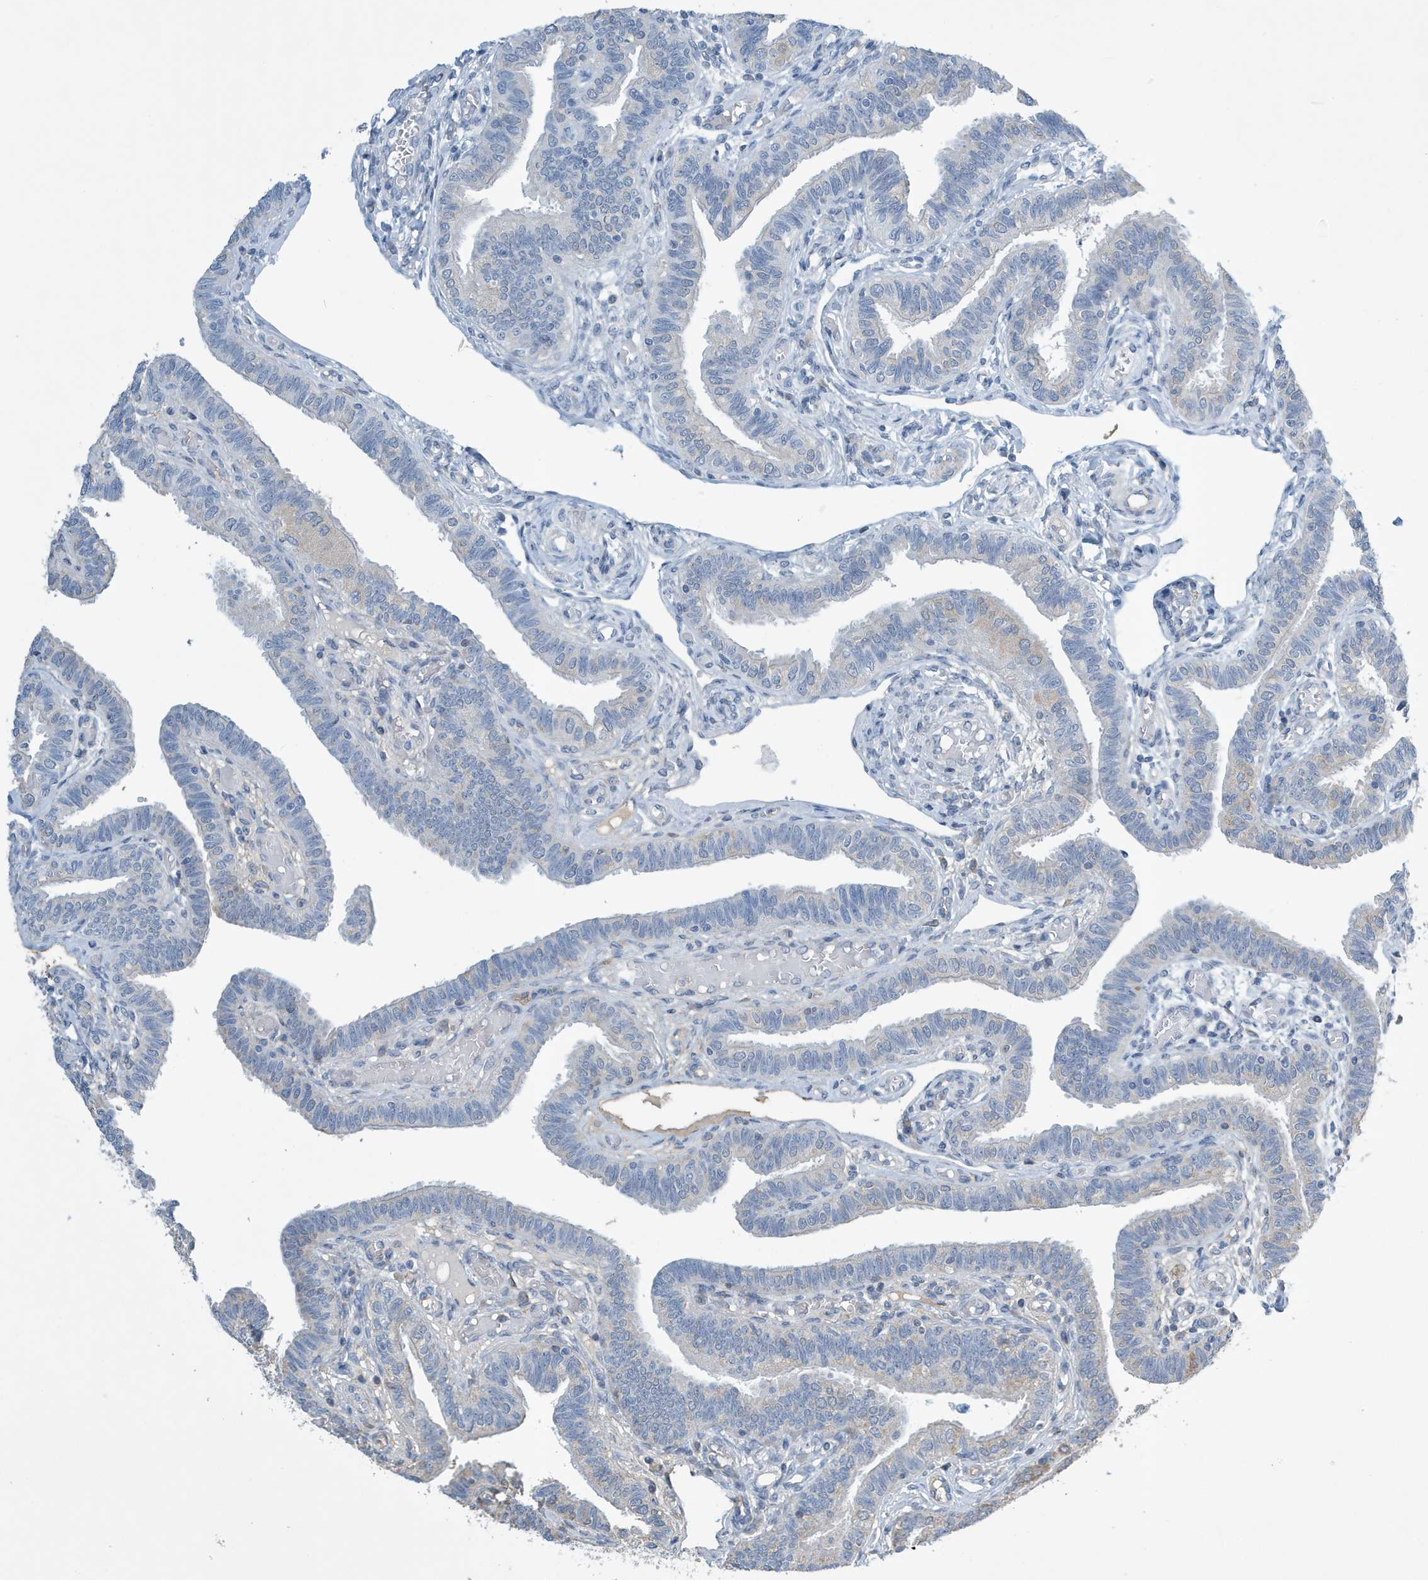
{"staining": {"intensity": "negative", "quantity": "none", "location": "none"}, "tissue": "fallopian tube", "cell_type": "Glandular cells", "image_type": "normal", "snomed": [{"axis": "morphology", "description": "Normal tissue, NOS"}, {"axis": "topography", "description": "Fallopian tube"}], "caption": "Immunohistochemistry histopathology image of unremarkable human fallopian tube stained for a protein (brown), which demonstrates no expression in glandular cells.", "gene": "UGT2B4", "patient": {"sex": "female", "age": 39}}